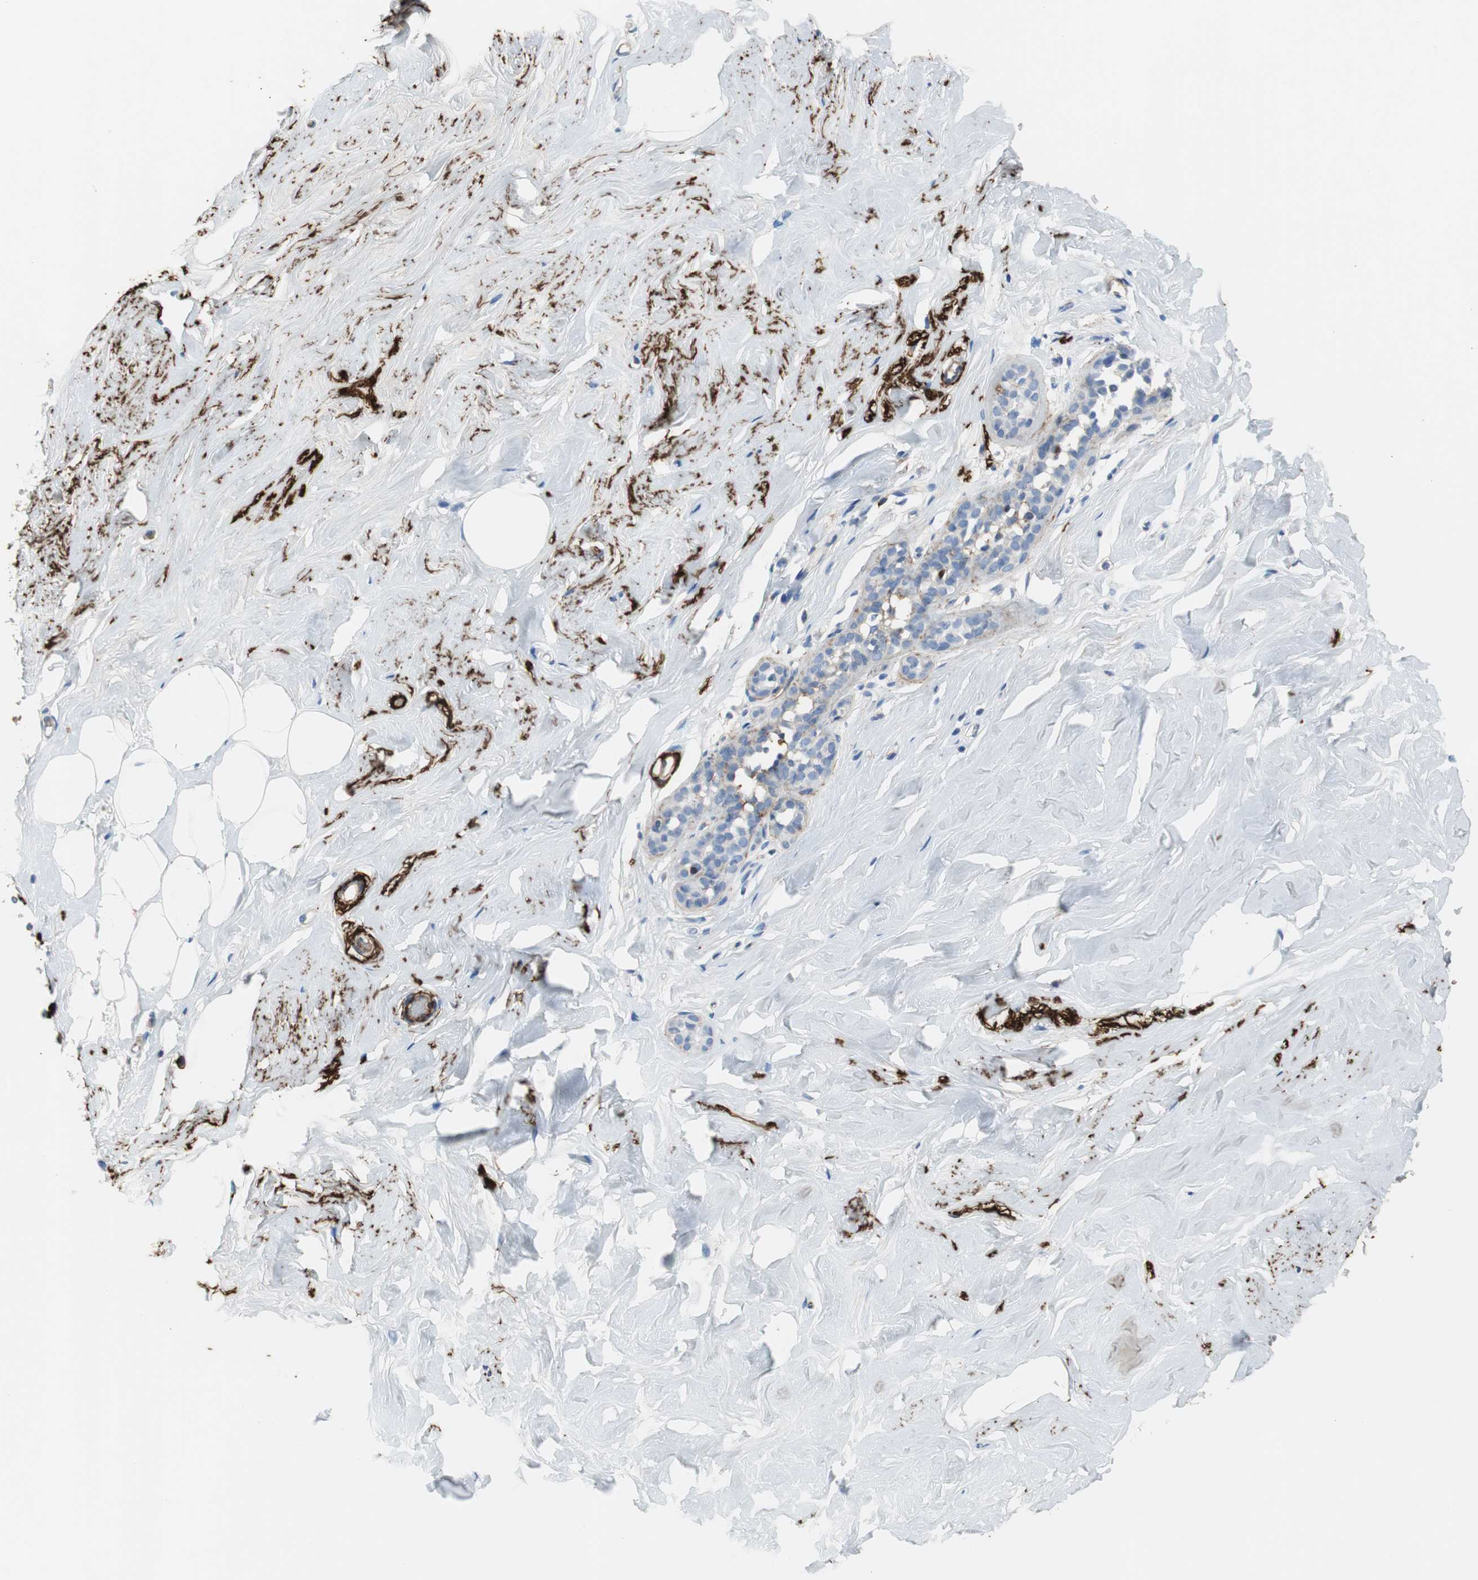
{"staining": {"intensity": "negative", "quantity": "none", "location": "none"}, "tissue": "breast", "cell_type": "Adipocytes", "image_type": "normal", "snomed": [{"axis": "morphology", "description": "Normal tissue, NOS"}, {"axis": "topography", "description": "Breast"}], "caption": "This micrograph is of unremarkable breast stained with immunohistochemistry (IHC) to label a protein in brown with the nuclei are counter-stained blue. There is no positivity in adipocytes.", "gene": "APCS", "patient": {"sex": "female", "age": 75}}